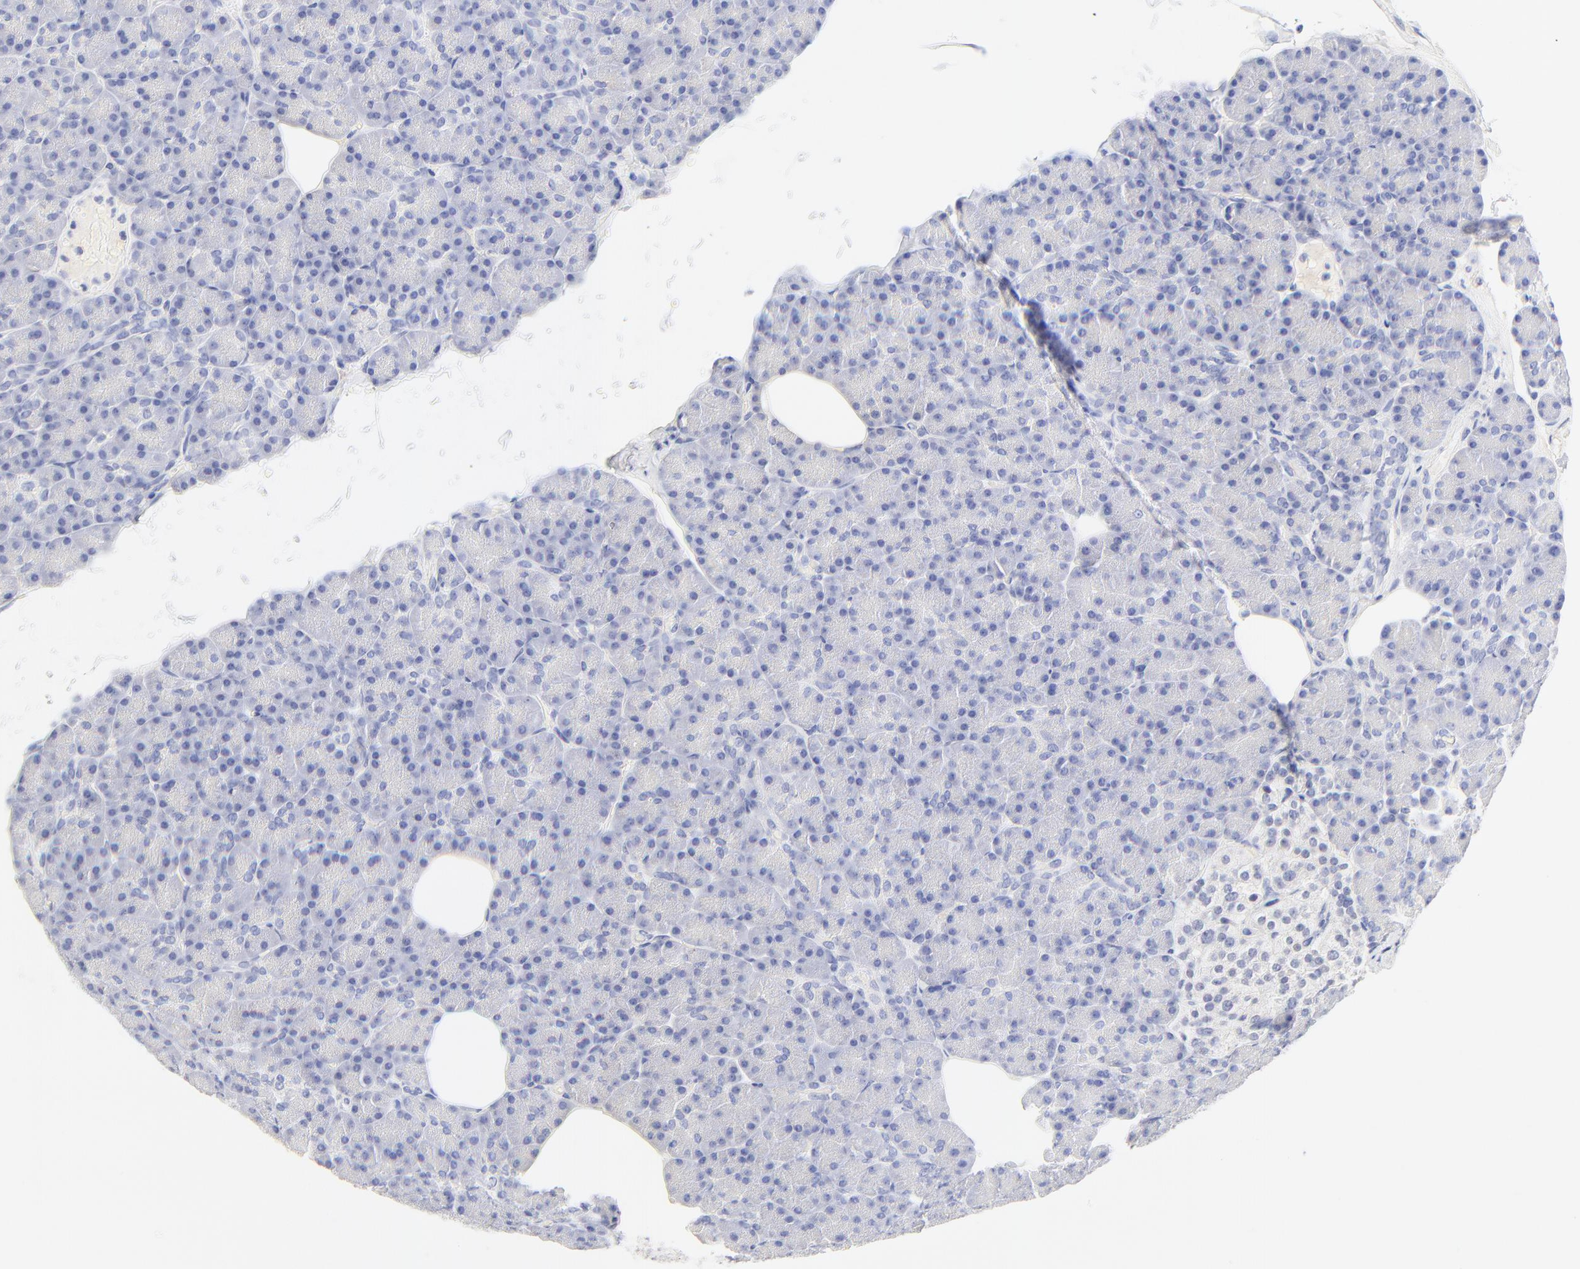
{"staining": {"intensity": "negative", "quantity": "none", "location": "none"}, "tissue": "pancreas", "cell_type": "Exocrine glandular cells", "image_type": "normal", "snomed": [{"axis": "morphology", "description": "Normal tissue, NOS"}, {"axis": "topography", "description": "Pancreas"}], "caption": "DAB (3,3'-diaminobenzidine) immunohistochemical staining of benign pancreas shows no significant expression in exocrine glandular cells. (Stains: DAB IHC with hematoxylin counter stain, Microscopy: brightfield microscopy at high magnification).", "gene": "SULT4A1", "patient": {"sex": "female", "age": 43}}